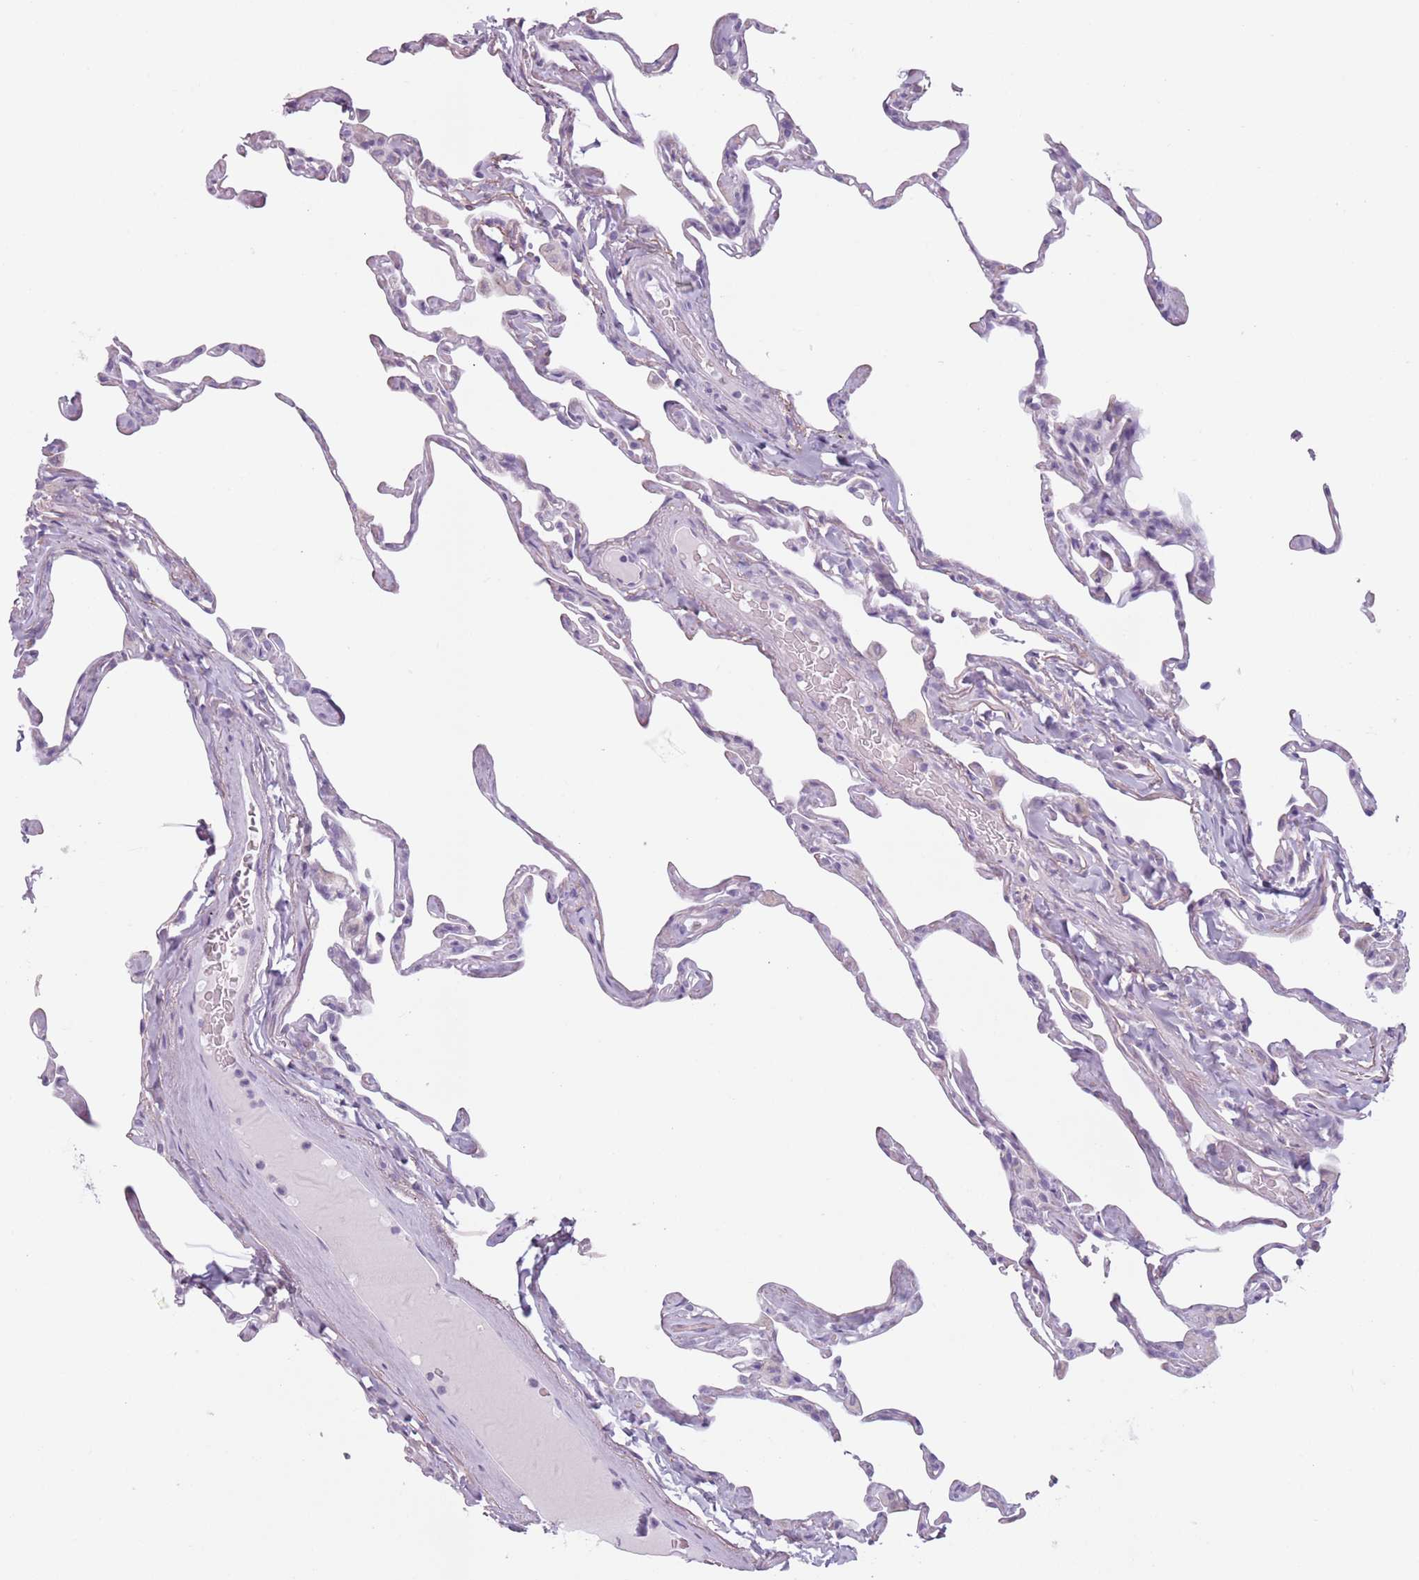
{"staining": {"intensity": "negative", "quantity": "none", "location": "none"}, "tissue": "lung", "cell_type": "Alveolar cells", "image_type": "normal", "snomed": [{"axis": "morphology", "description": "Normal tissue, NOS"}, {"axis": "topography", "description": "Lung"}], "caption": "Micrograph shows no significant protein positivity in alveolar cells of benign lung. (Brightfield microscopy of DAB (3,3'-diaminobenzidine) immunohistochemistry (IHC) at high magnification).", "gene": "MEGF8", "patient": {"sex": "male", "age": 65}}